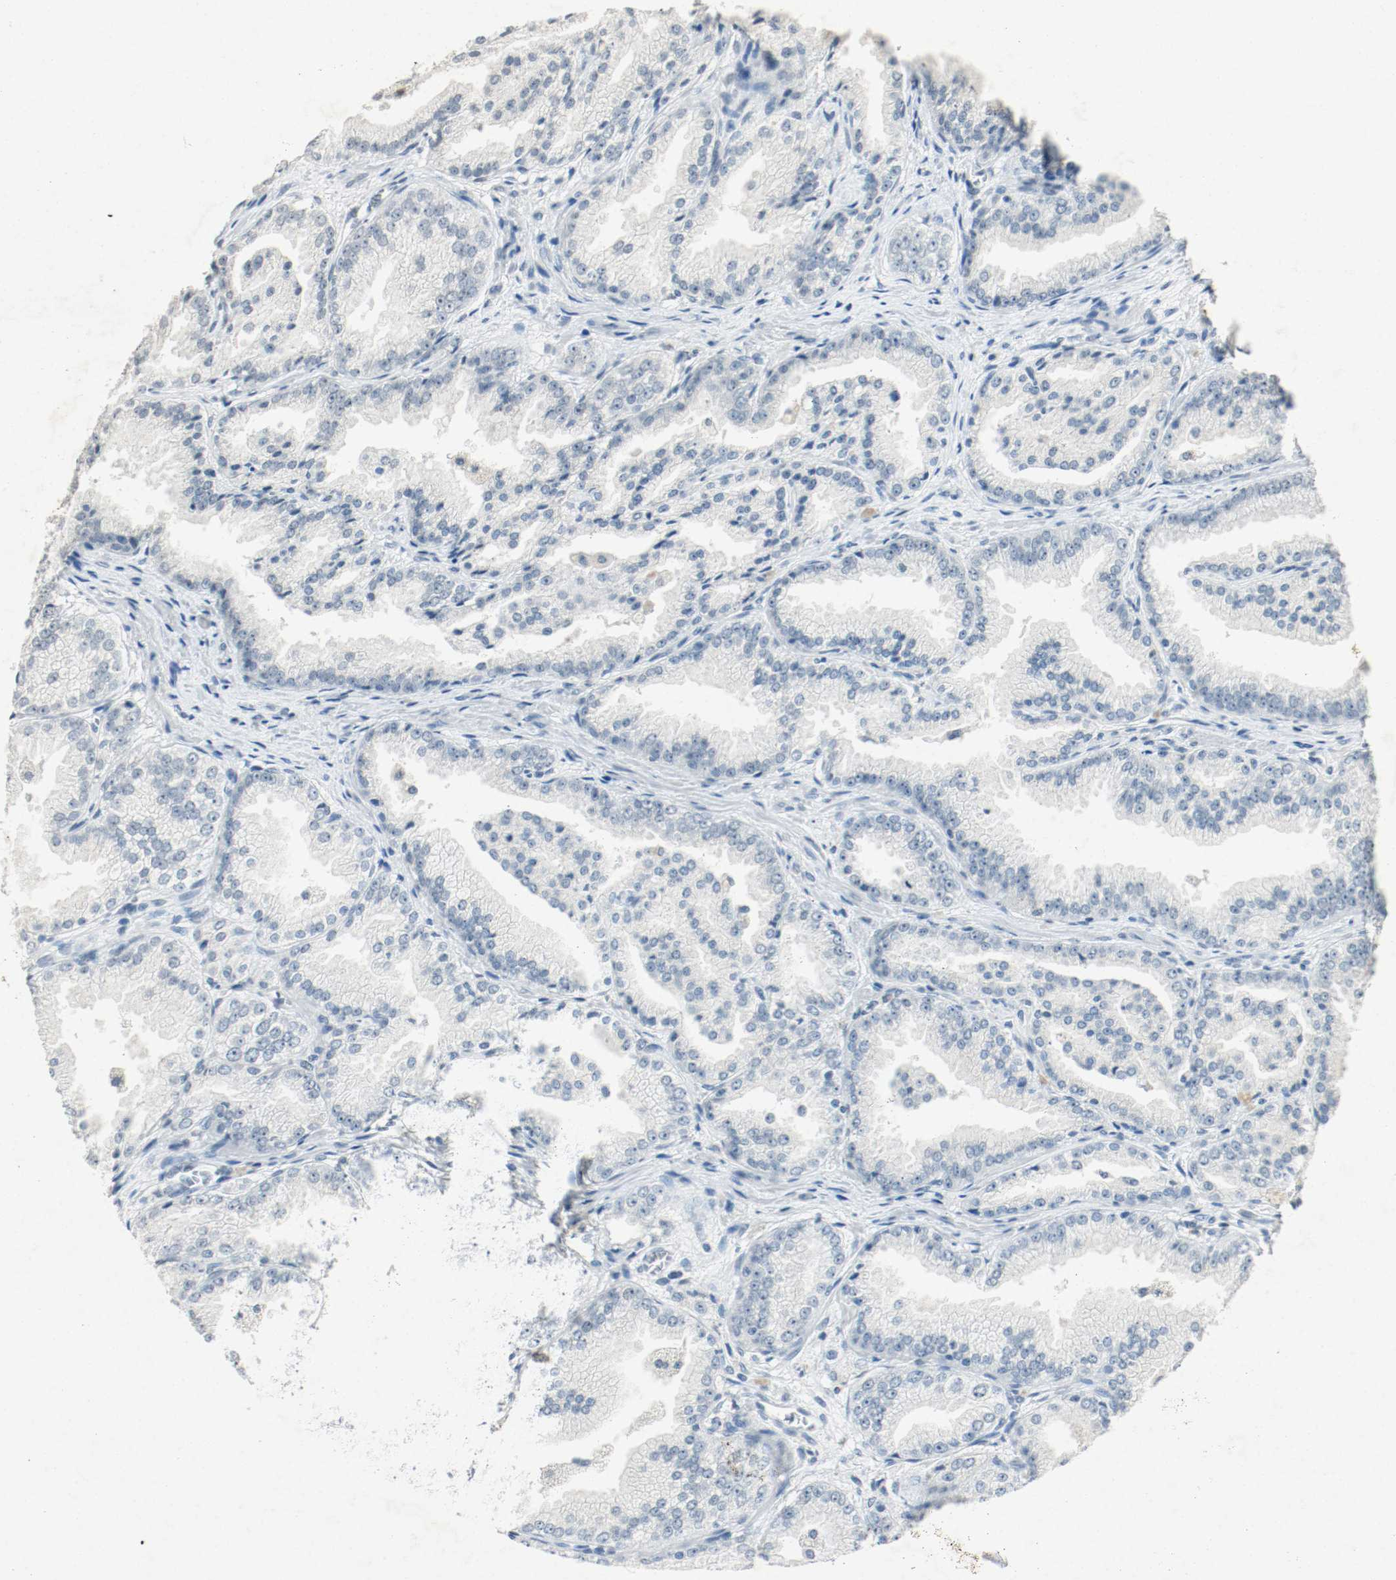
{"staining": {"intensity": "negative", "quantity": "none", "location": "none"}, "tissue": "prostate cancer", "cell_type": "Tumor cells", "image_type": "cancer", "snomed": [{"axis": "morphology", "description": "Adenocarcinoma, High grade"}, {"axis": "topography", "description": "Prostate"}], "caption": "This is an immunohistochemistry histopathology image of human prostate cancer. There is no positivity in tumor cells.", "gene": "DNMT1", "patient": {"sex": "male", "age": 61}}